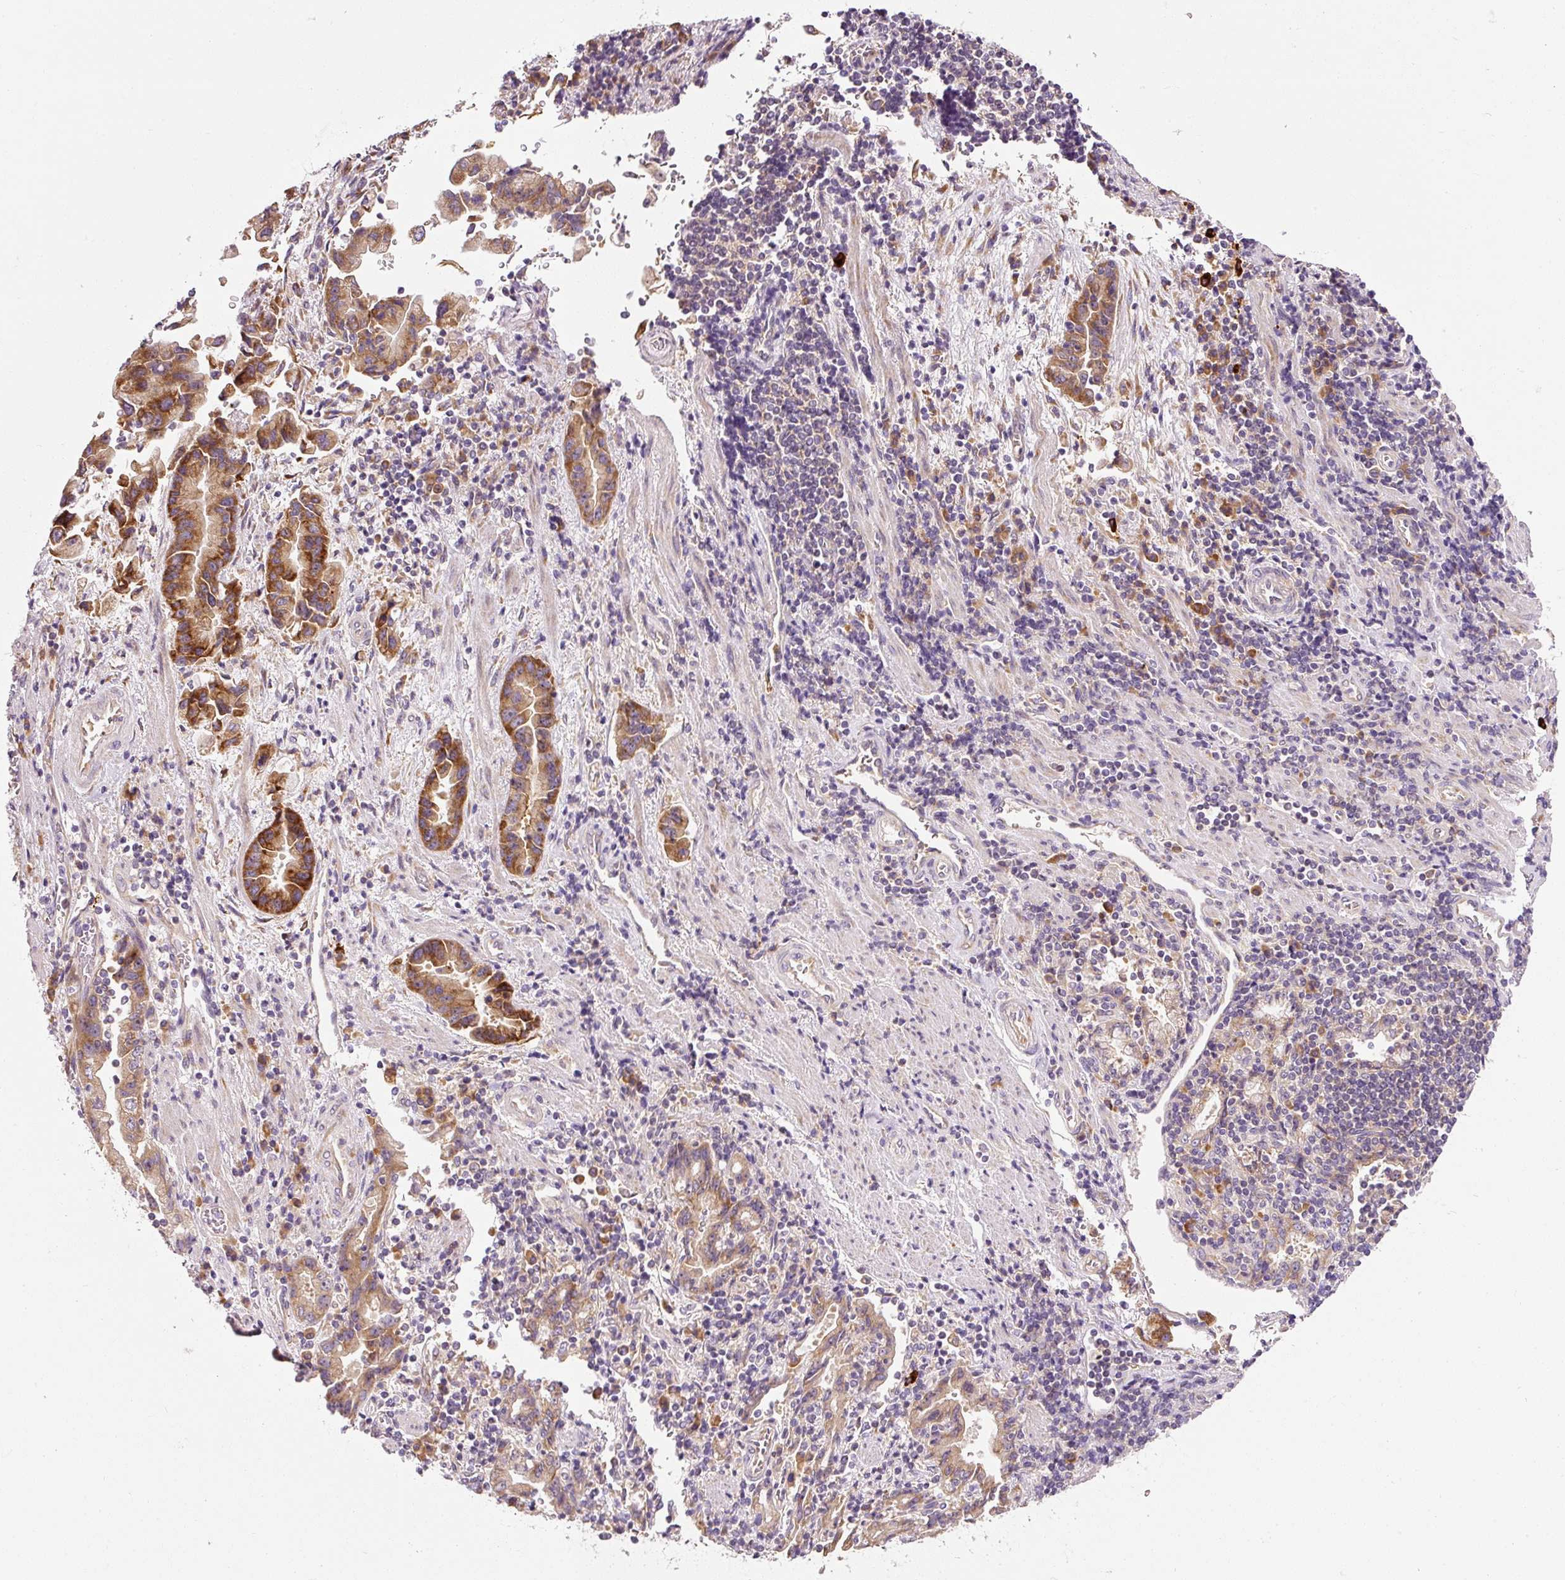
{"staining": {"intensity": "strong", "quantity": ">75%", "location": "cytoplasmic/membranous"}, "tissue": "stomach cancer", "cell_type": "Tumor cells", "image_type": "cancer", "snomed": [{"axis": "morphology", "description": "Adenocarcinoma, NOS"}, {"axis": "topography", "description": "Stomach"}], "caption": "Brown immunohistochemical staining in adenocarcinoma (stomach) displays strong cytoplasmic/membranous expression in approximately >75% of tumor cells.", "gene": "RPL10A", "patient": {"sex": "male", "age": 62}}